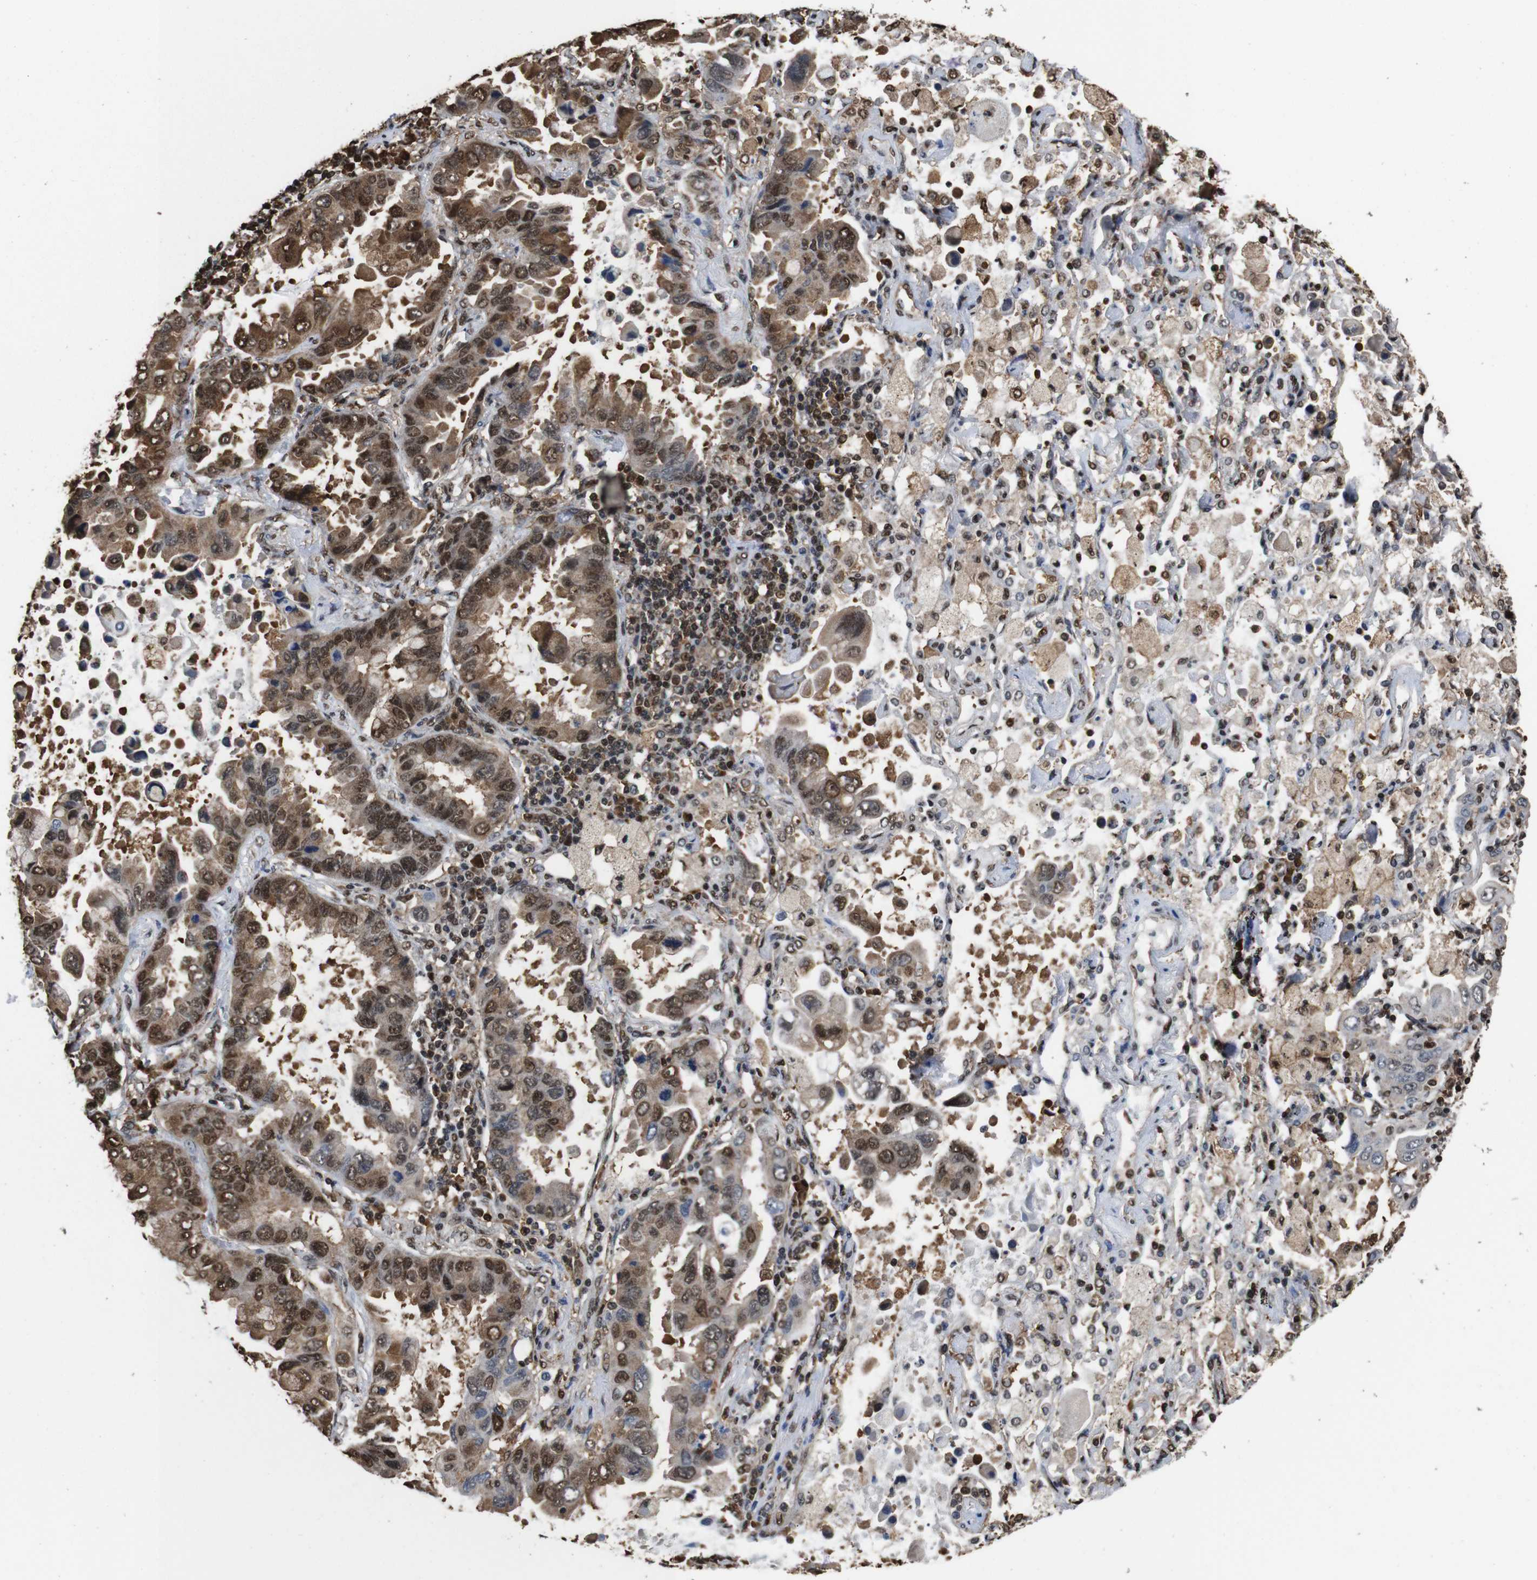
{"staining": {"intensity": "moderate", "quantity": ">75%", "location": "cytoplasmic/membranous,nuclear"}, "tissue": "lung cancer", "cell_type": "Tumor cells", "image_type": "cancer", "snomed": [{"axis": "morphology", "description": "Adenocarcinoma, NOS"}, {"axis": "topography", "description": "Lung"}], "caption": "Lung cancer (adenocarcinoma) stained with a brown dye reveals moderate cytoplasmic/membranous and nuclear positive positivity in approximately >75% of tumor cells.", "gene": "VCP", "patient": {"sex": "male", "age": 64}}